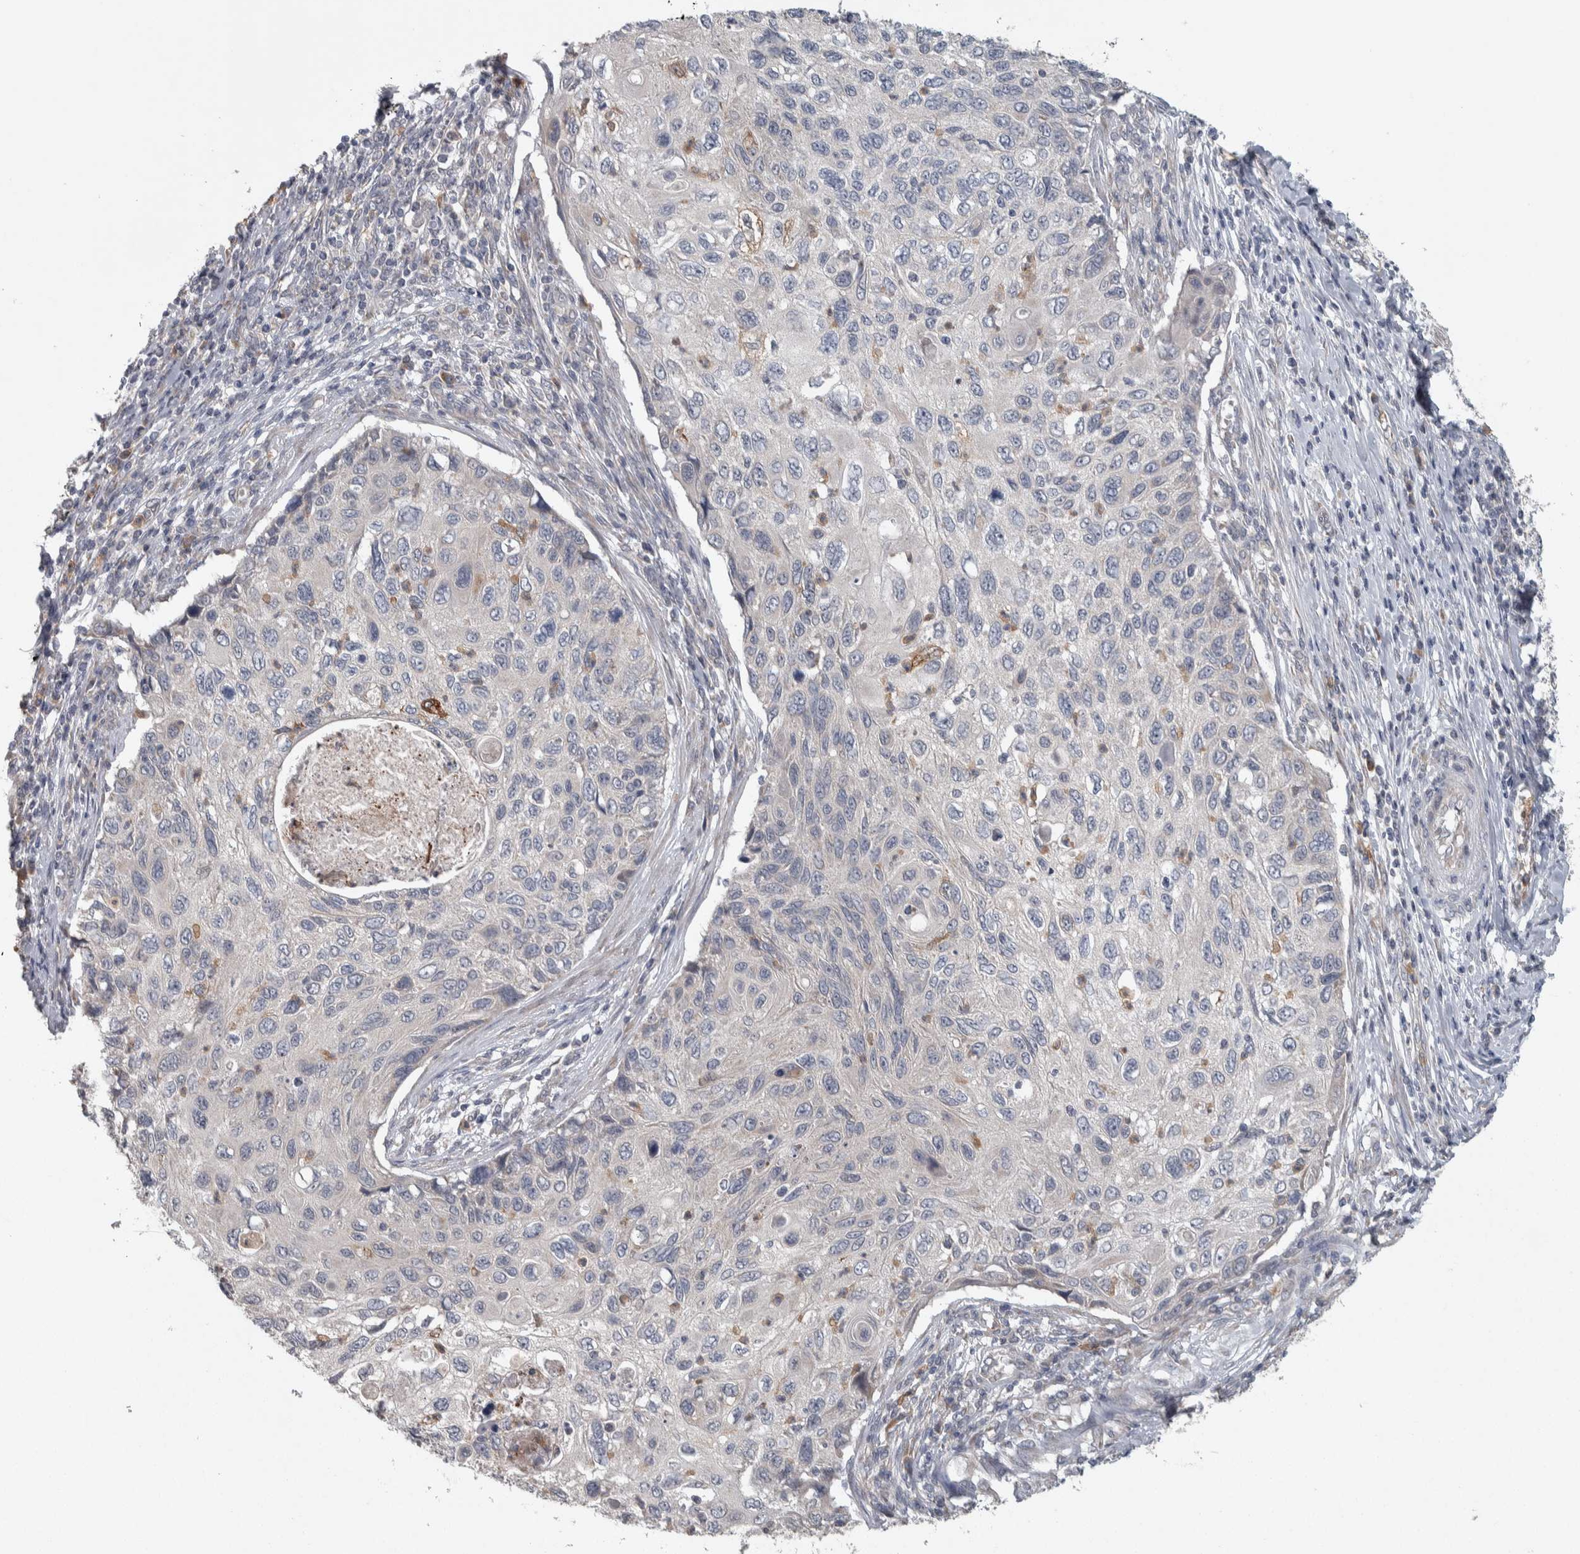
{"staining": {"intensity": "negative", "quantity": "none", "location": "none"}, "tissue": "cervical cancer", "cell_type": "Tumor cells", "image_type": "cancer", "snomed": [{"axis": "morphology", "description": "Squamous cell carcinoma, NOS"}, {"axis": "topography", "description": "Cervix"}], "caption": "Immunohistochemical staining of squamous cell carcinoma (cervical) exhibits no significant expression in tumor cells.", "gene": "SRP68", "patient": {"sex": "female", "age": 70}}